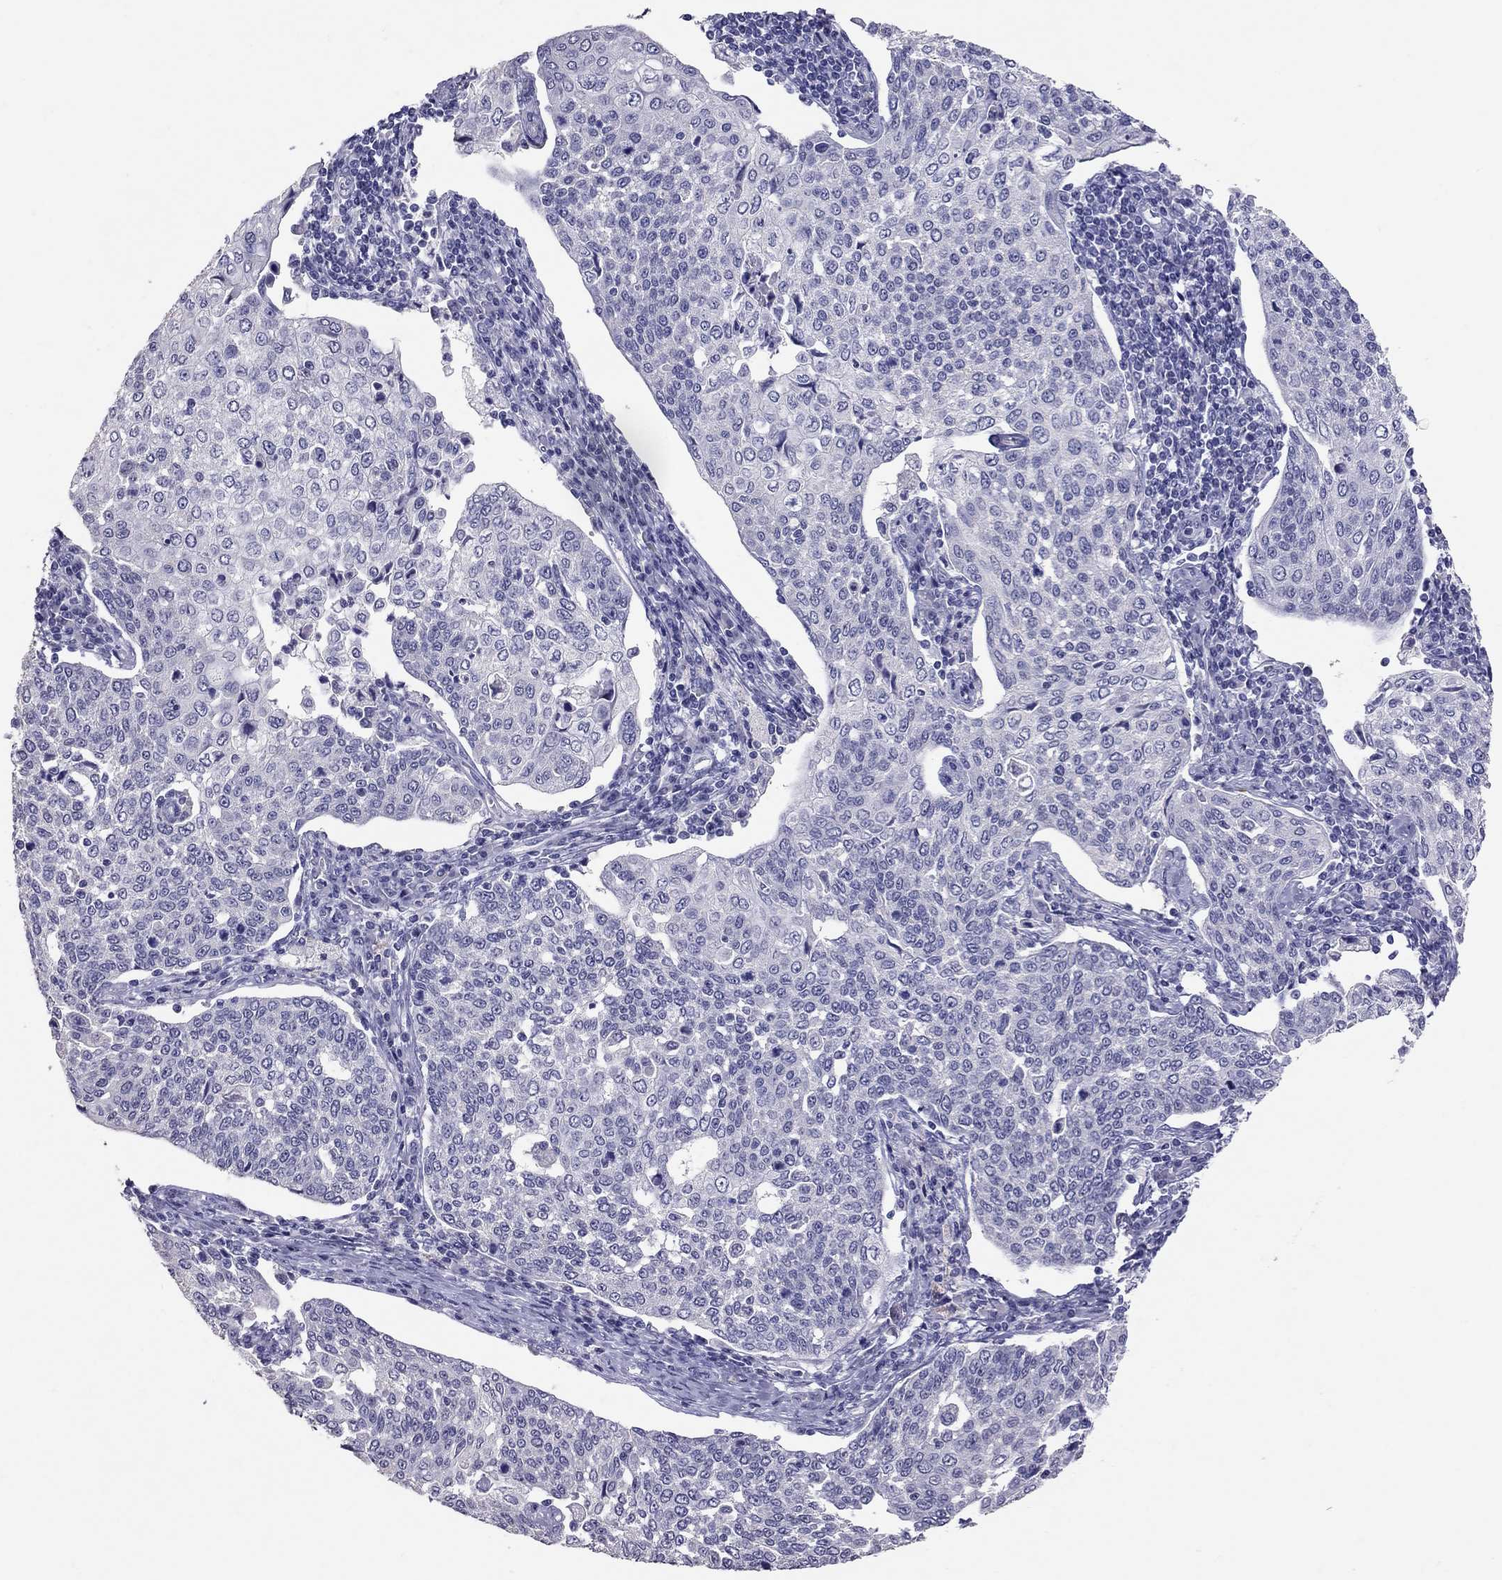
{"staining": {"intensity": "negative", "quantity": "none", "location": "none"}, "tissue": "cervical cancer", "cell_type": "Tumor cells", "image_type": "cancer", "snomed": [{"axis": "morphology", "description": "Squamous cell carcinoma, NOS"}, {"axis": "topography", "description": "Cervix"}], "caption": "Image shows no protein positivity in tumor cells of squamous cell carcinoma (cervical) tissue.", "gene": "PSMB11", "patient": {"sex": "female", "age": 34}}